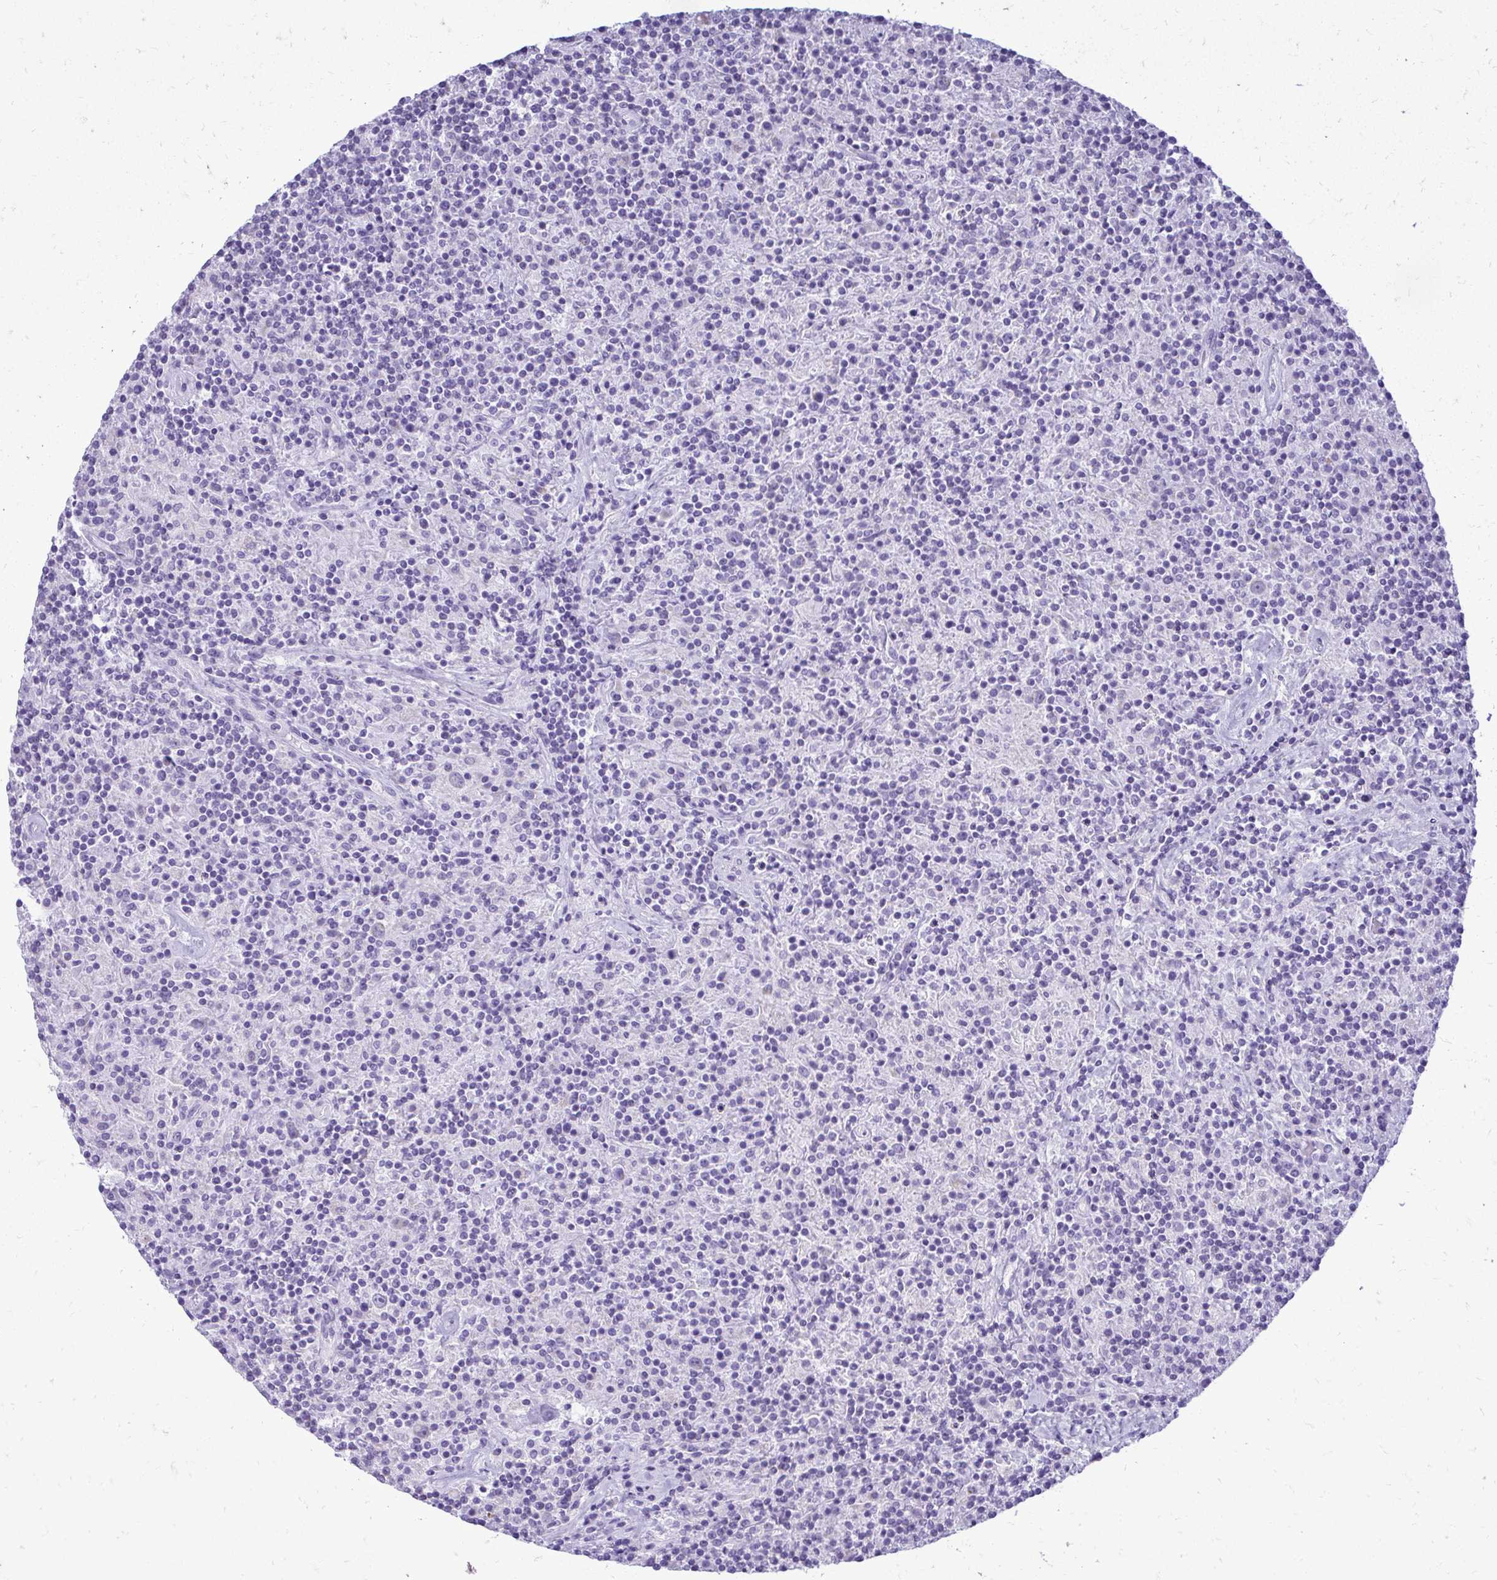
{"staining": {"intensity": "negative", "quantity": "none", "location": "none"}, "tissue": "lymphoma", "cell_type": "Tumor cells", "image_type": "cancer", "snomed": [{"axis": "morphology", "description": "Hodgkin's disease, NOS"}, {"axis": "topography", "description": "Lymph node"}], "caption": "A high-resolution histopathology image shows IHC staining of Hodgkin's disease, which reveals no significant positivity in tumor cells.", "gene": "RALYL", "patient": {"sex": "male", "age": 70}}